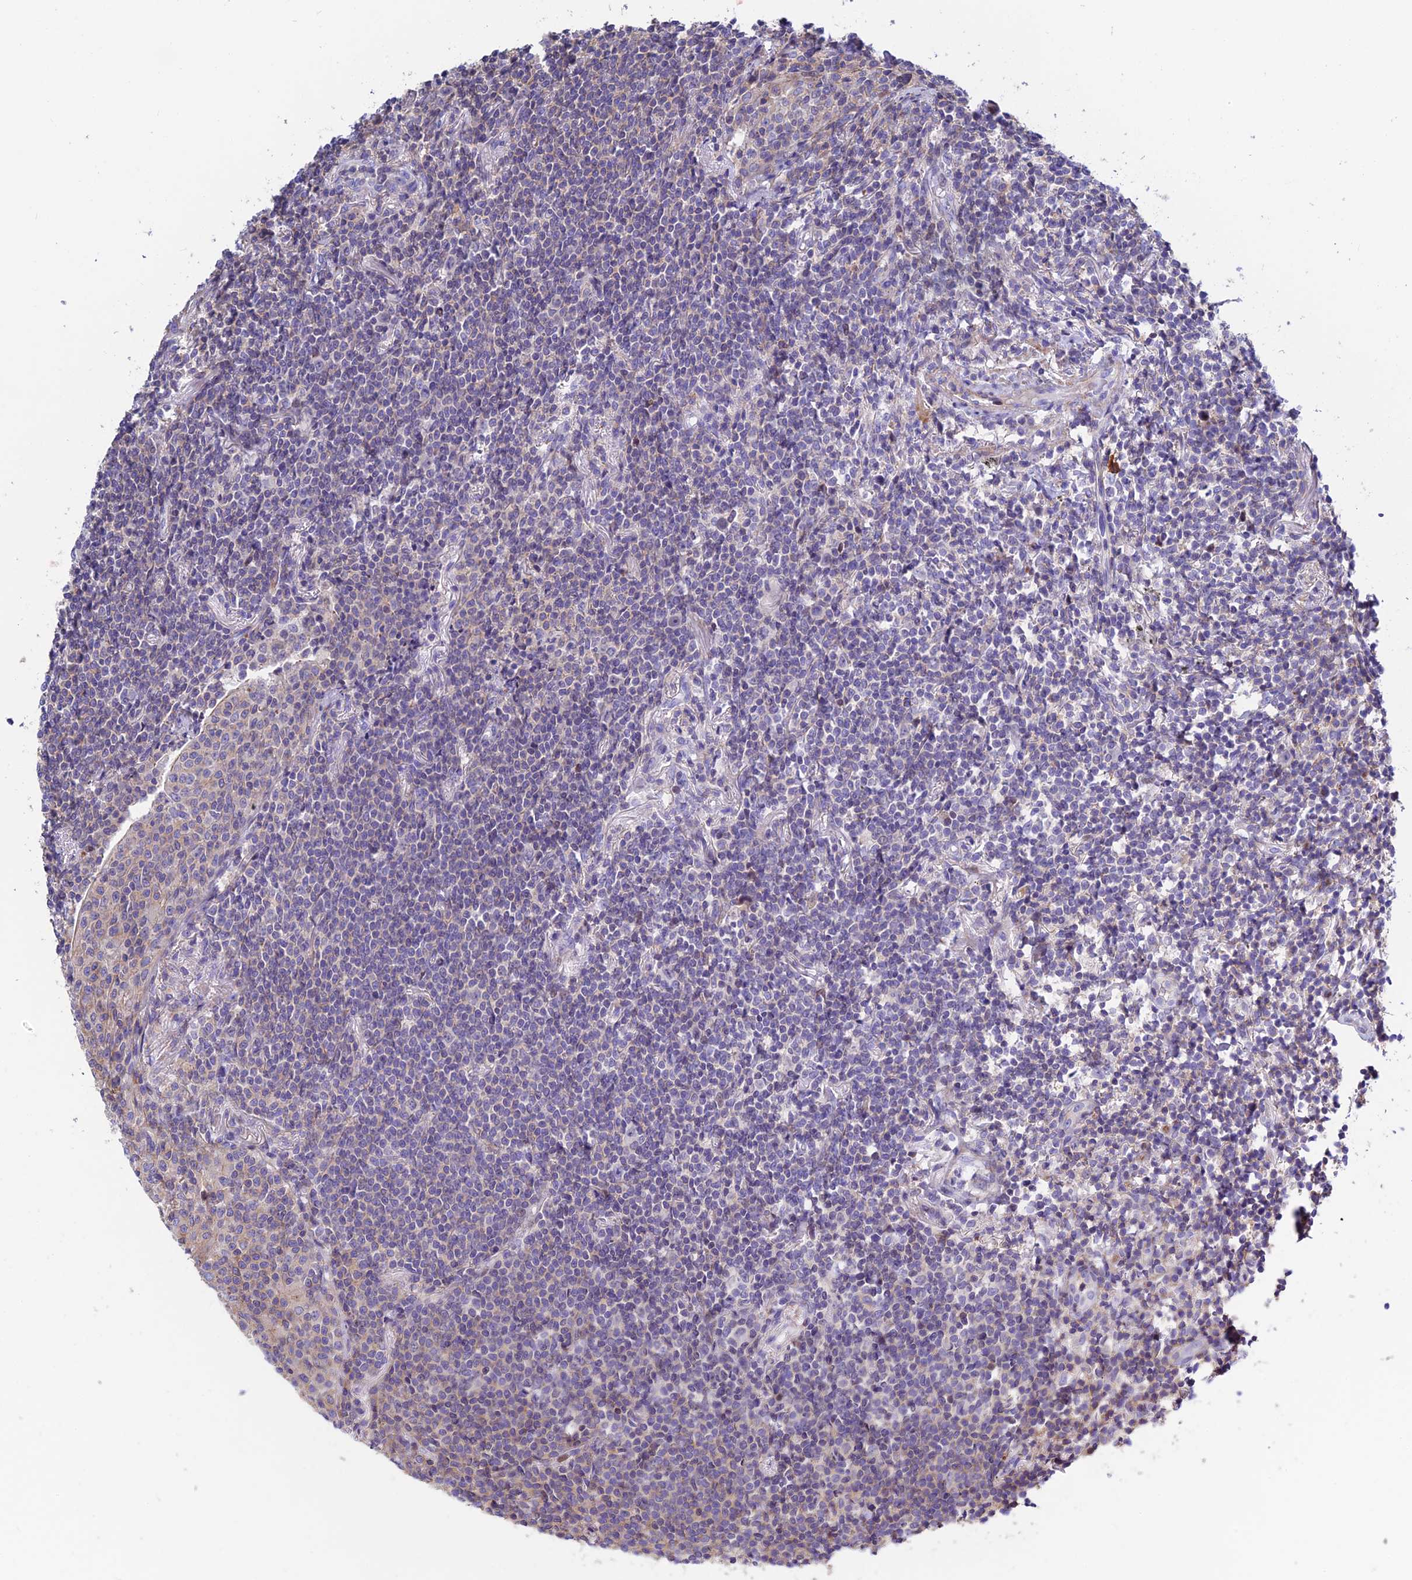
{"staining": {"intensity": "negative", "quantity": "none", "location": "none"}, "tissue": "lymphoma", "cell_type": "Tumor cells", "image_type": "cancer", "snomed": [{"axis": "morphology", "description": "Malignant lymphoma, non-Hodgkin's type, Low grade"}, {"axis": "topography", "description": "Lung"}], "caption": "IHC histopathology image of lymphoma stained for a protein (brown), which reveals no positivity in tumor cells. (Immunohistochemistry, brightfield microscopy, high magnification).", "gene": "PRIM1", "patient": {"sex": "female", "age": 71}}